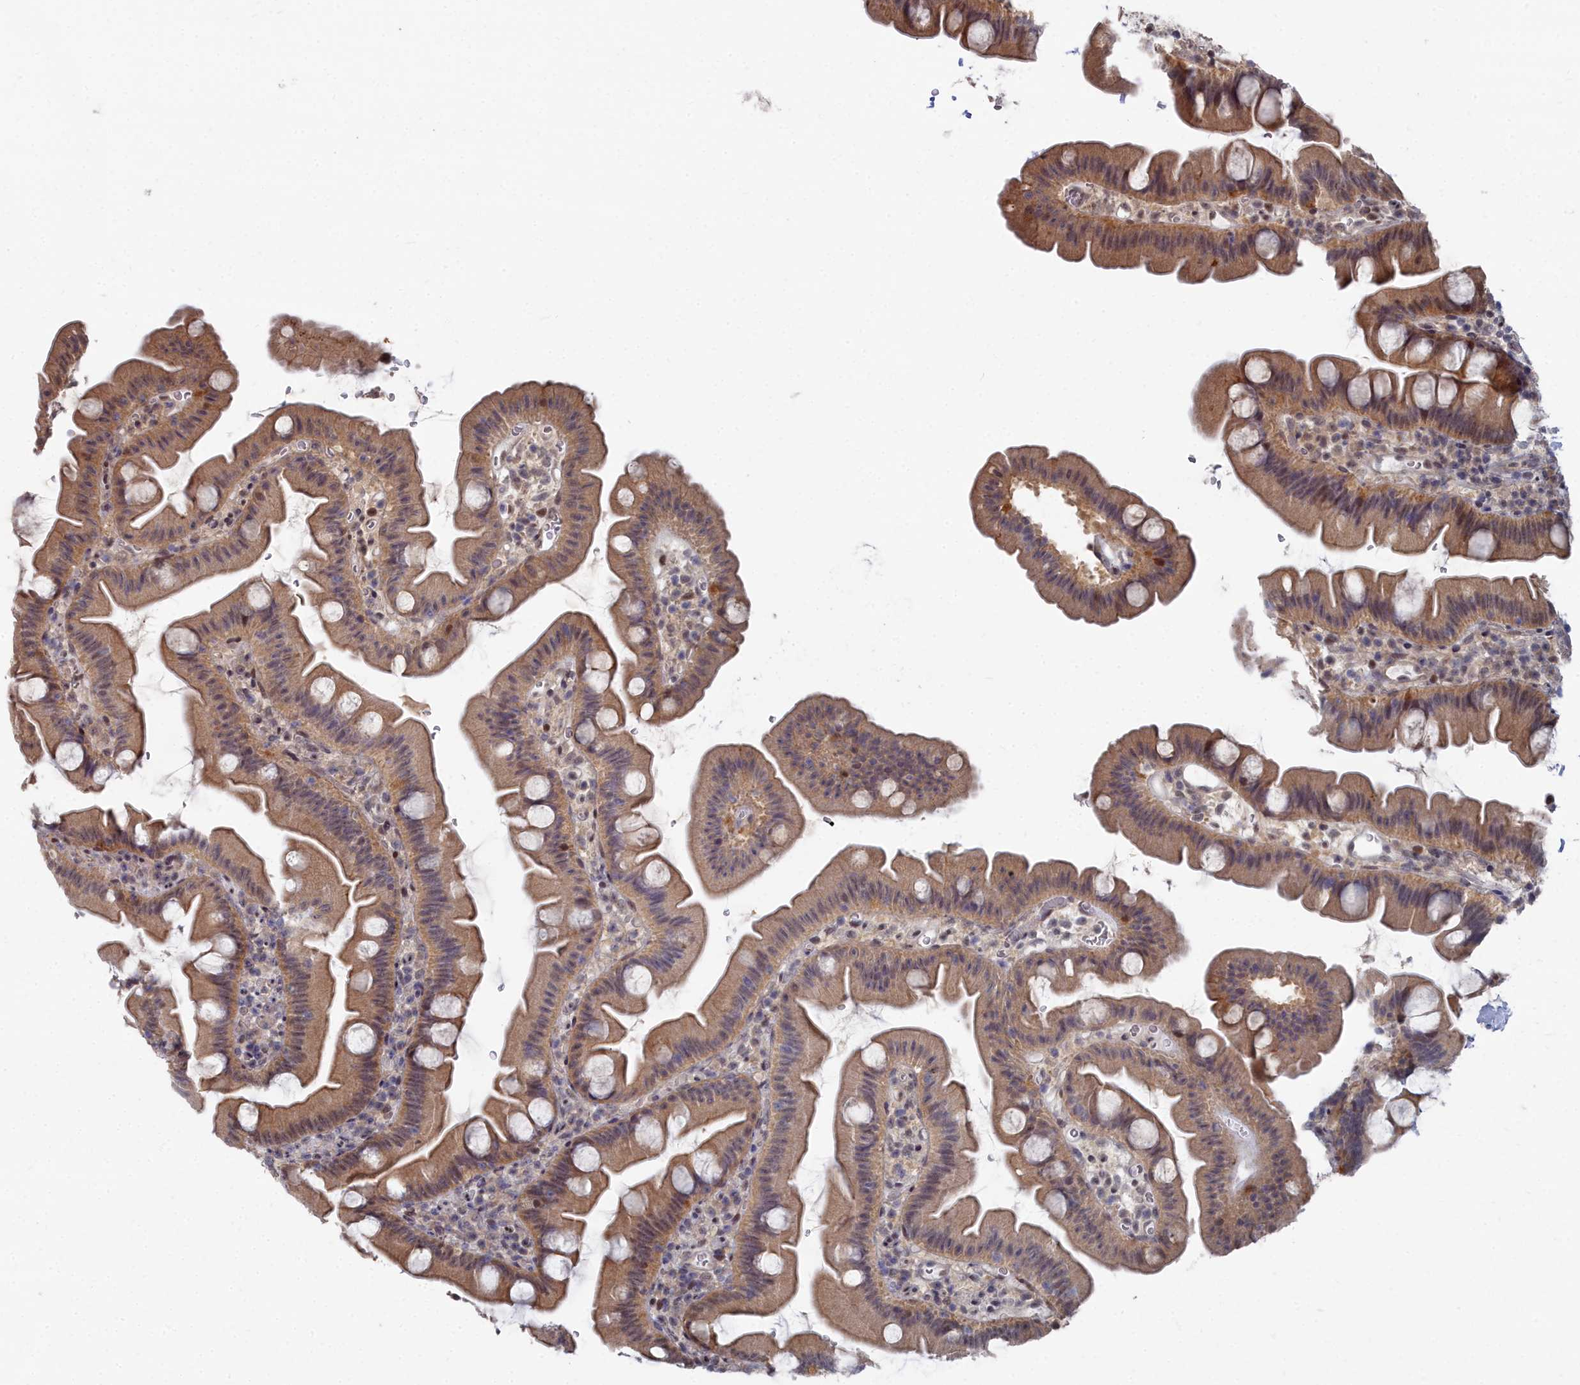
{"staining": {"intensity": "moderate", "quantity": "25%-75%", "location": "cytoplasmic/membranous"}, "tissue": "small intestine", "cell_type": "Glandular cells", "image_type": "normal", "snomed": [{"axis": "morphology", "description": "Normal tissue, NOS"}, {"axis": "topography", "description": "Small intestine"}], "caption": "The micrograph reveals a brown stain indicating the presence of a protein in the cytoplasmic/membranous of glandular cells in small intestine. The staining was performed using DAB, with brown indicating positive protein expression. Nuclei are stained blue with hematoxylin.", "gene": "RPS27A", "patient": {"sex": "female", "age": 68}}